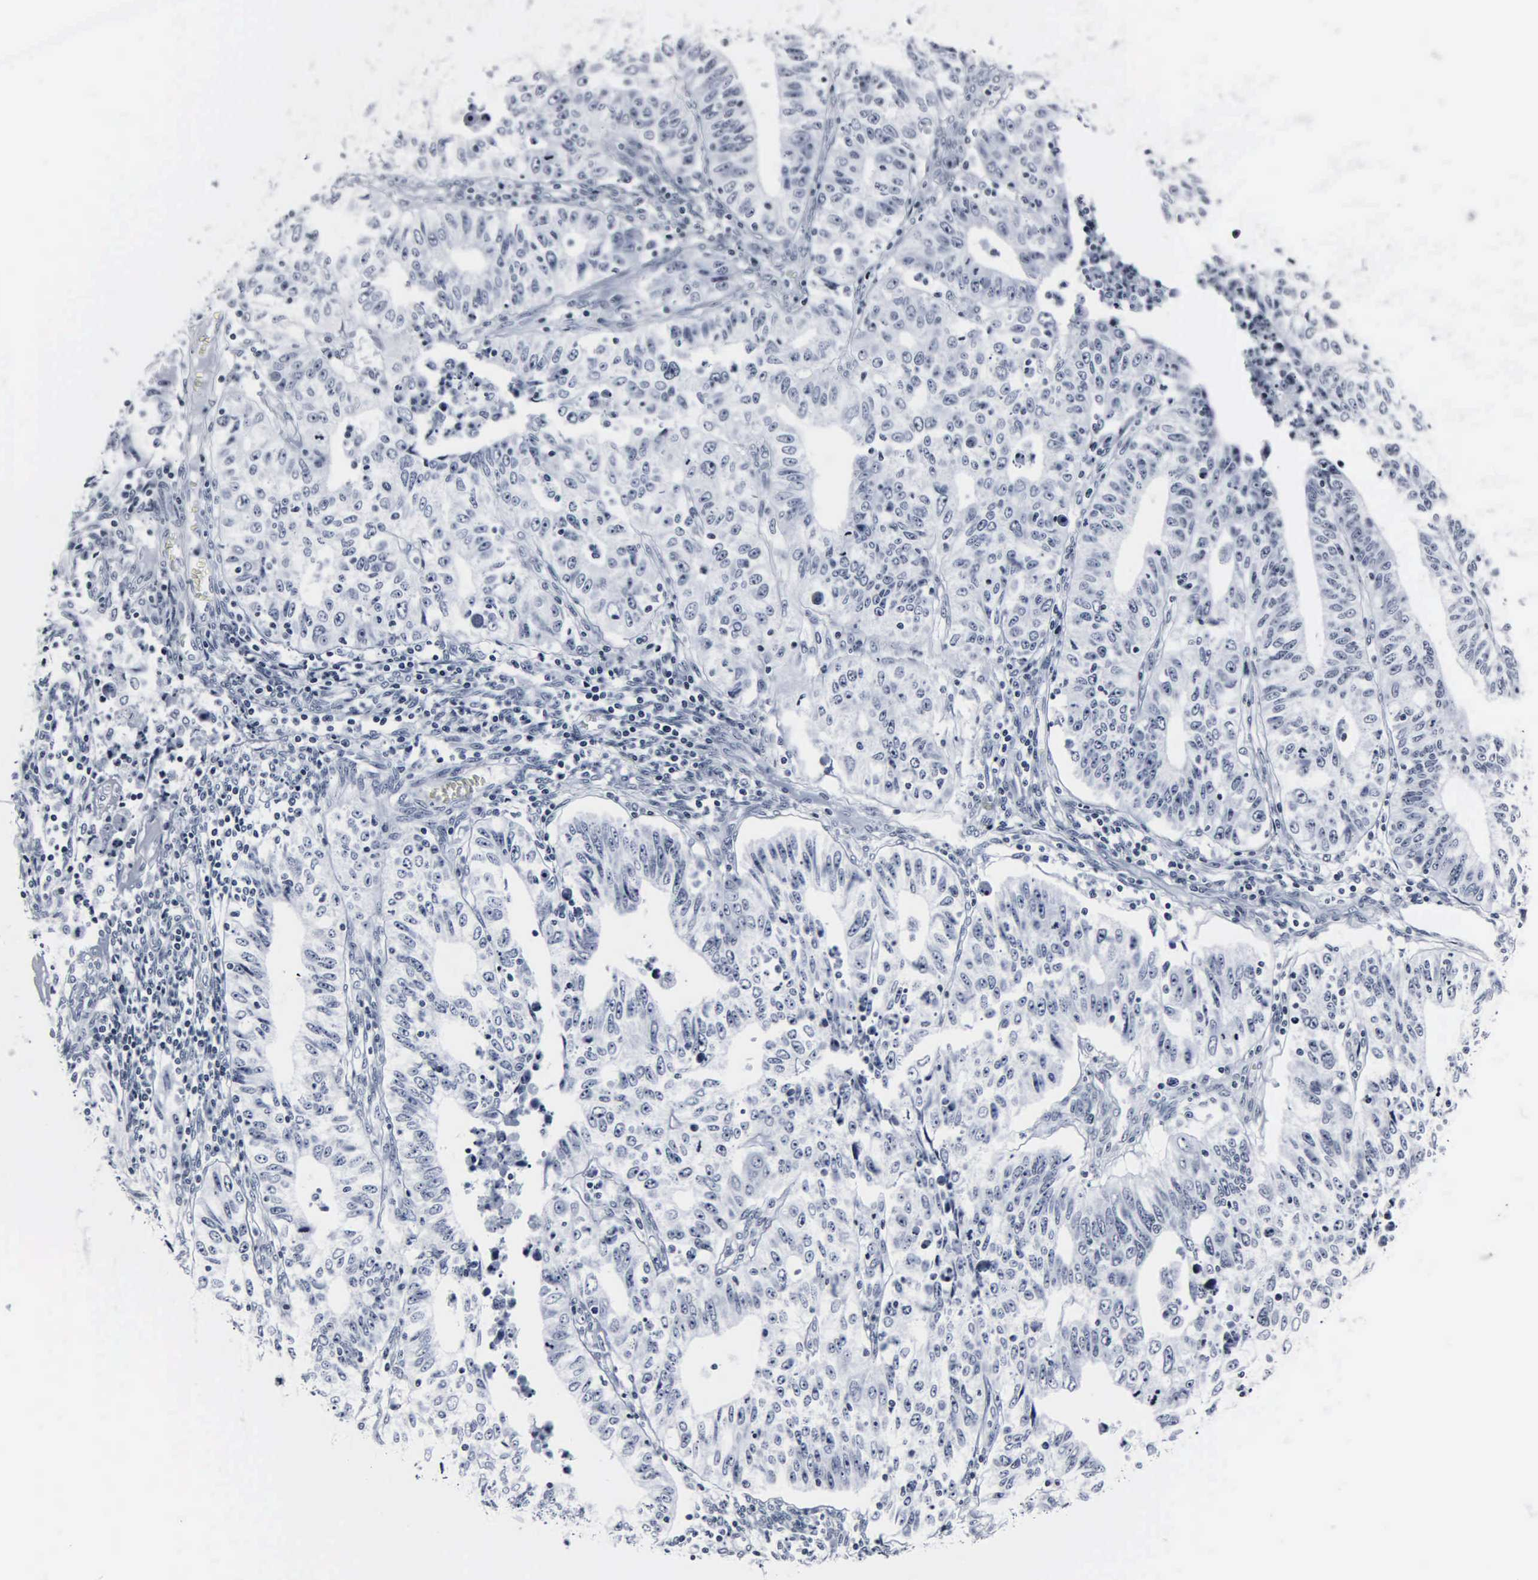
{"staining": {"intensity": "negative", "quantity": "none", "location": "none"}, "tissue": "endometrial cancer", "cell_type": "Tumor cells", "image_type": "cancer", "snomed": [{"axis": "morphology", "description": "Adenocarcinoma, NOS"}, {"axis": "topography", "description": "Endometrium"}], "caption": "Endometrial cancer stained for a protein using immunohistochemistry demonstrates no expression tumor cells.", "gene": "DGCR2", "patient": {"sex": "female", "age": 42}}